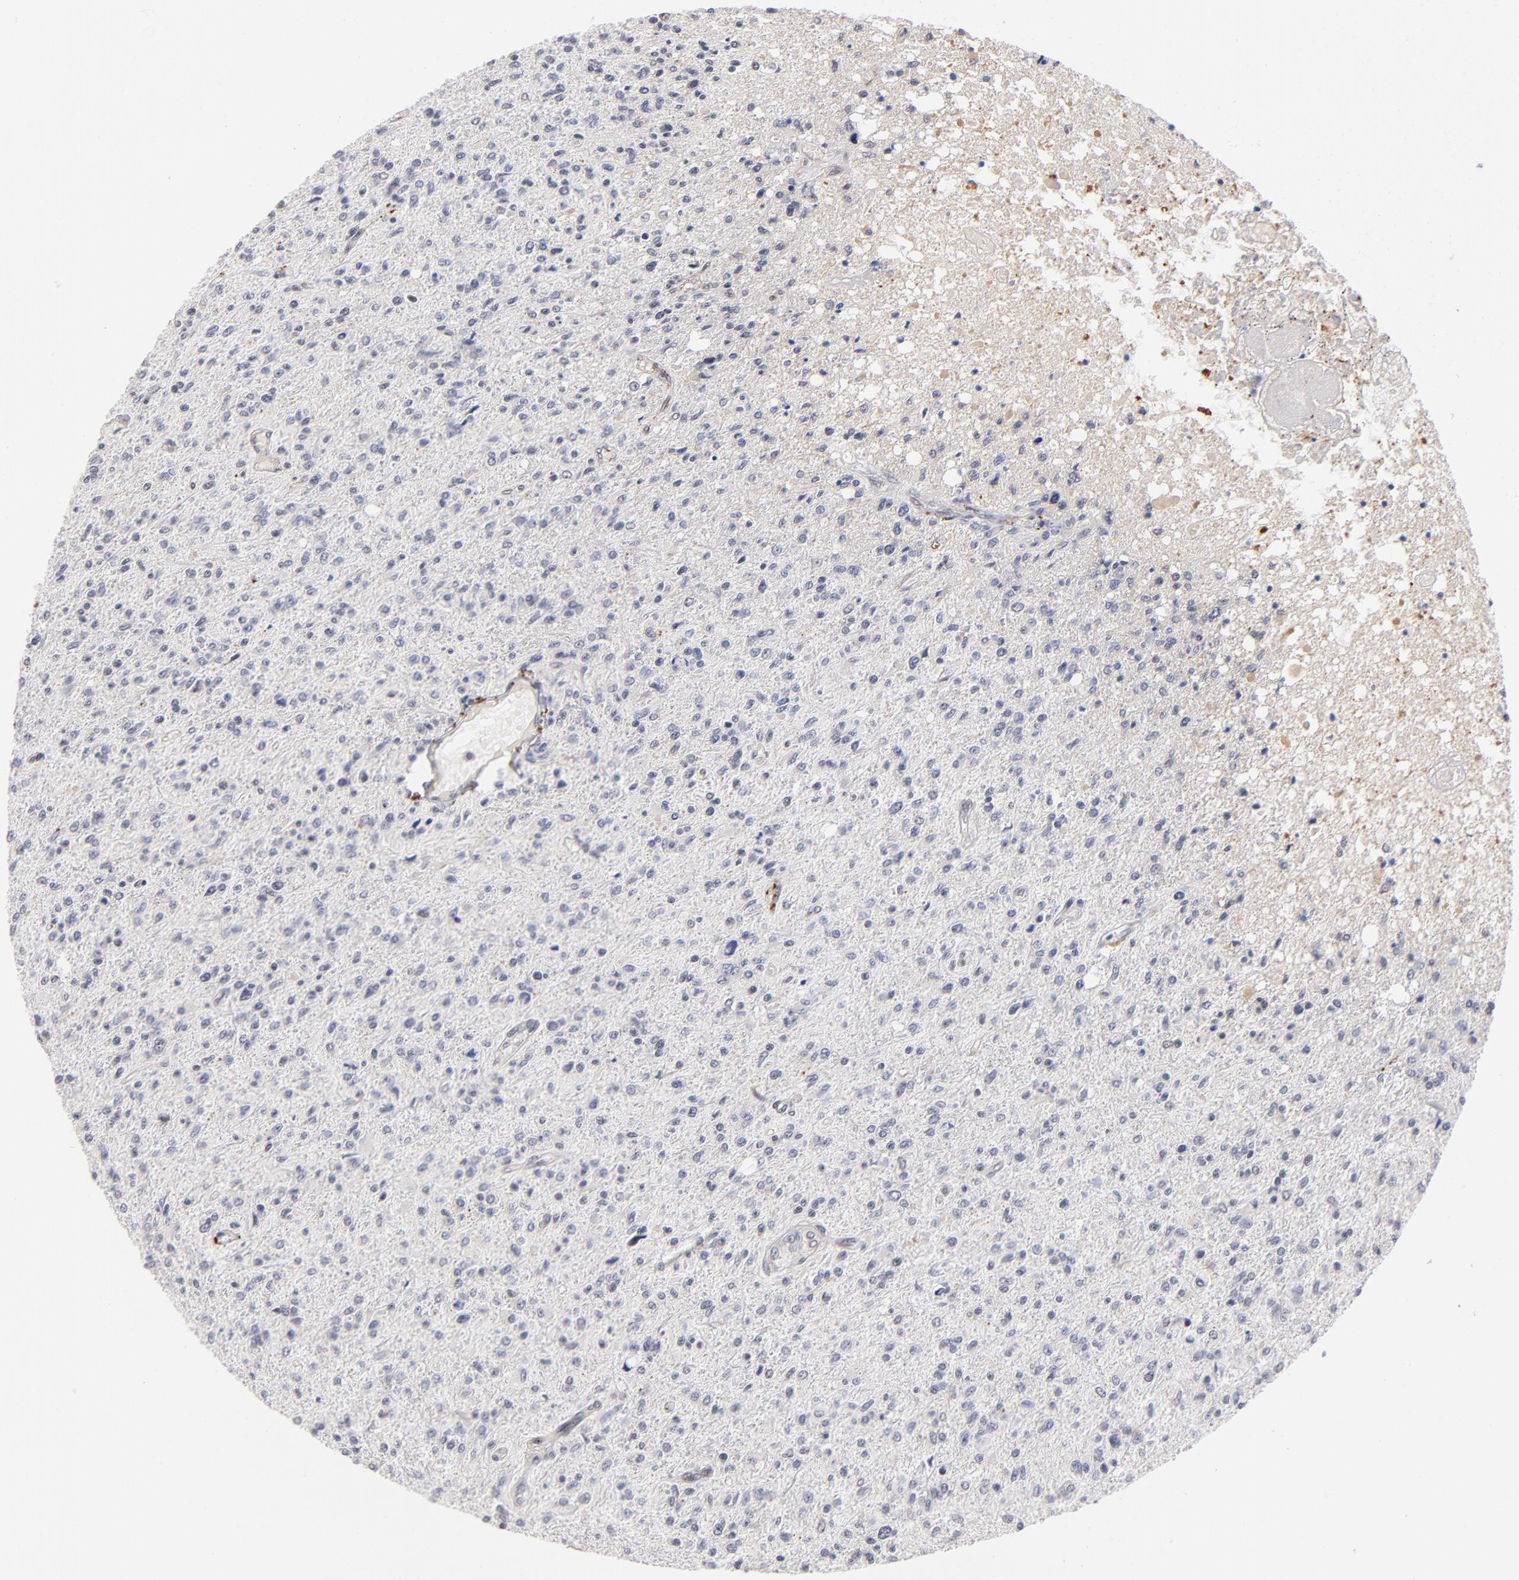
{"staining": {"intensity": "weak", "quantity": "<25%", "location": "nuclear"}, "tissue": "glioma", "cell_type": "Tumor cells", "image_type": "cancer", "snomed": [{"axis": "morphology", "description": "Glioma, malignant, High grade"}, {"axis": "topography", "description": "Cerebral cortex"}], "caption": "Tumor cells show no significant protein expression in glioma. Brightfield microscopy of IHC stained with DAB (3,3'-diaminobenzidine) (brown) and hematoxylin (blue), captured at high magnification.", "gene": "GABPA", "patient": {"sex": "male", "age": 76}}